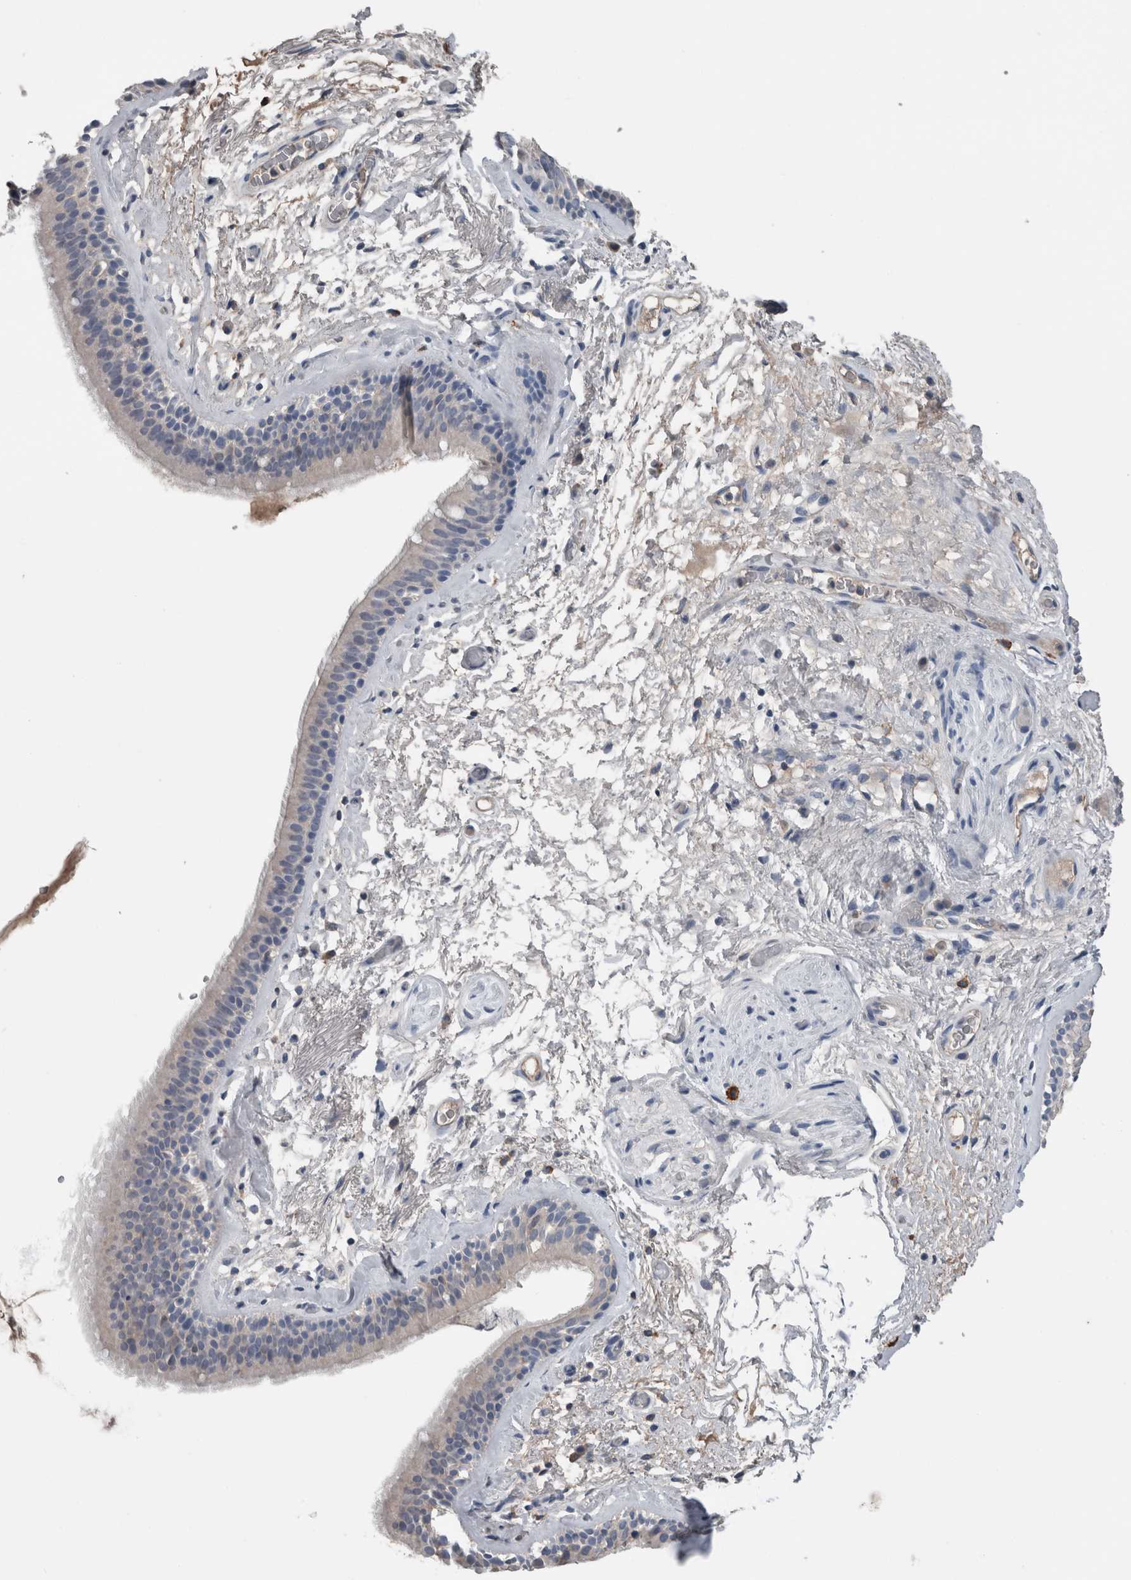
{"staining": {"intensity": "negative", "quantity": "none", "location": "none"}, "tissue": "bronchus", "cell_type": "Respiratory epithelial cells", "image_type": "normal", "snomed": [{"axis": "morphology", "description": "Normal tissue, NOS"}, {"axis": "topography", "description": "Cartilage tissue"}], "caption": "Immunohistochemistry (IHC) of benign human bronchus displays no expression in respiratory epithelial cells.", "gene": "CRNN", "patient": {"sex": "female", "age": 63}}